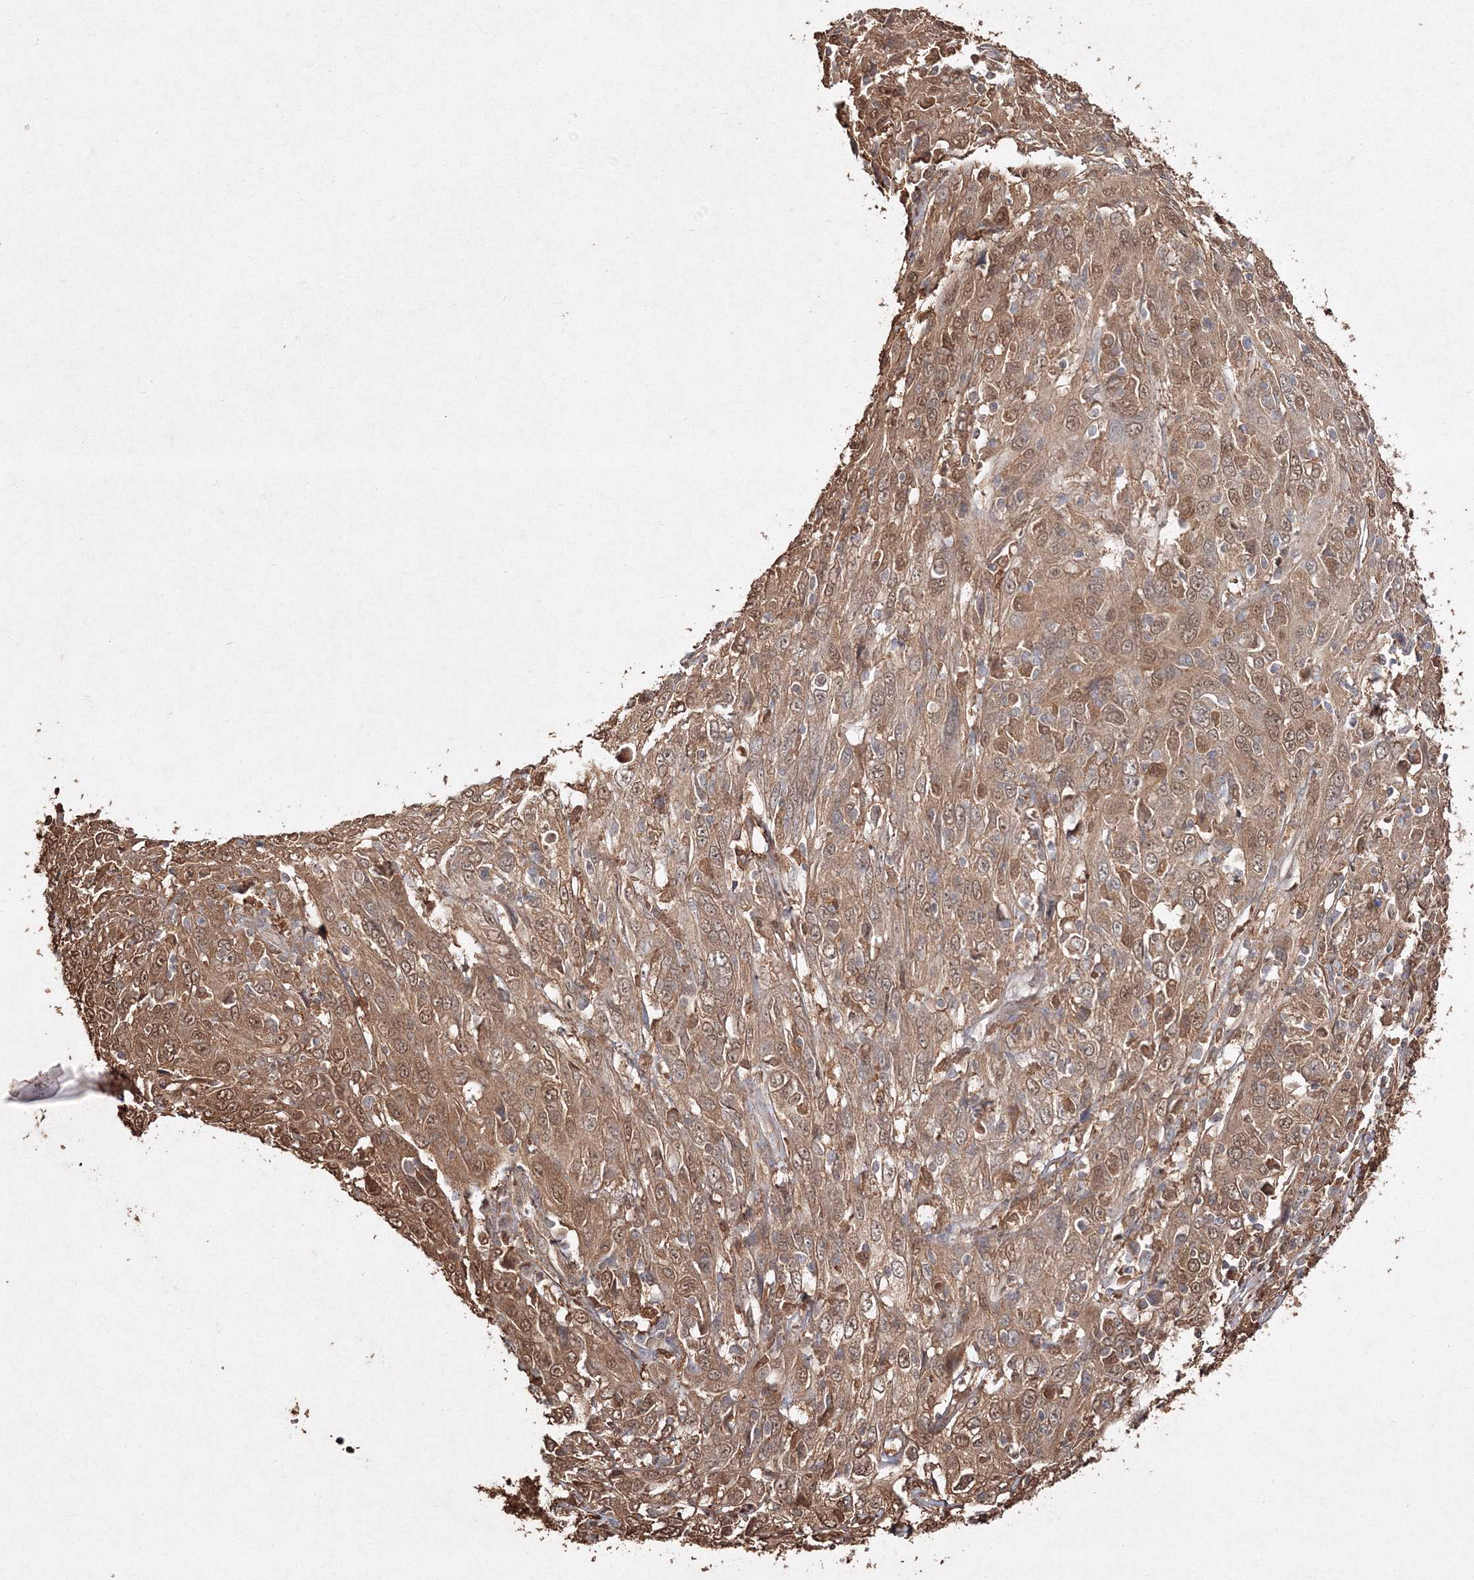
{"staining": {"intensity": "moderate", "quantity": ">75%", "location": "cytoplasmic/membranous,nuclear"}, "tissue": "cervical cancer", "cell_type": "Tumor cells", "image_type": "cancer", "snomed": [{"axis": "morphology", "description": "Squamous cell carcinoma, NOS"}, {"axis": "topography", "description": "Cervix"}], "caption": "Protein staining reveals moderate cytoplasmic/membranous and nuclear expression in approximately >75% of tumor cells in squamous cell carcinoma (cervical).", "gene": "S100A11", "patient": {"sex": "female", "age": 46}}